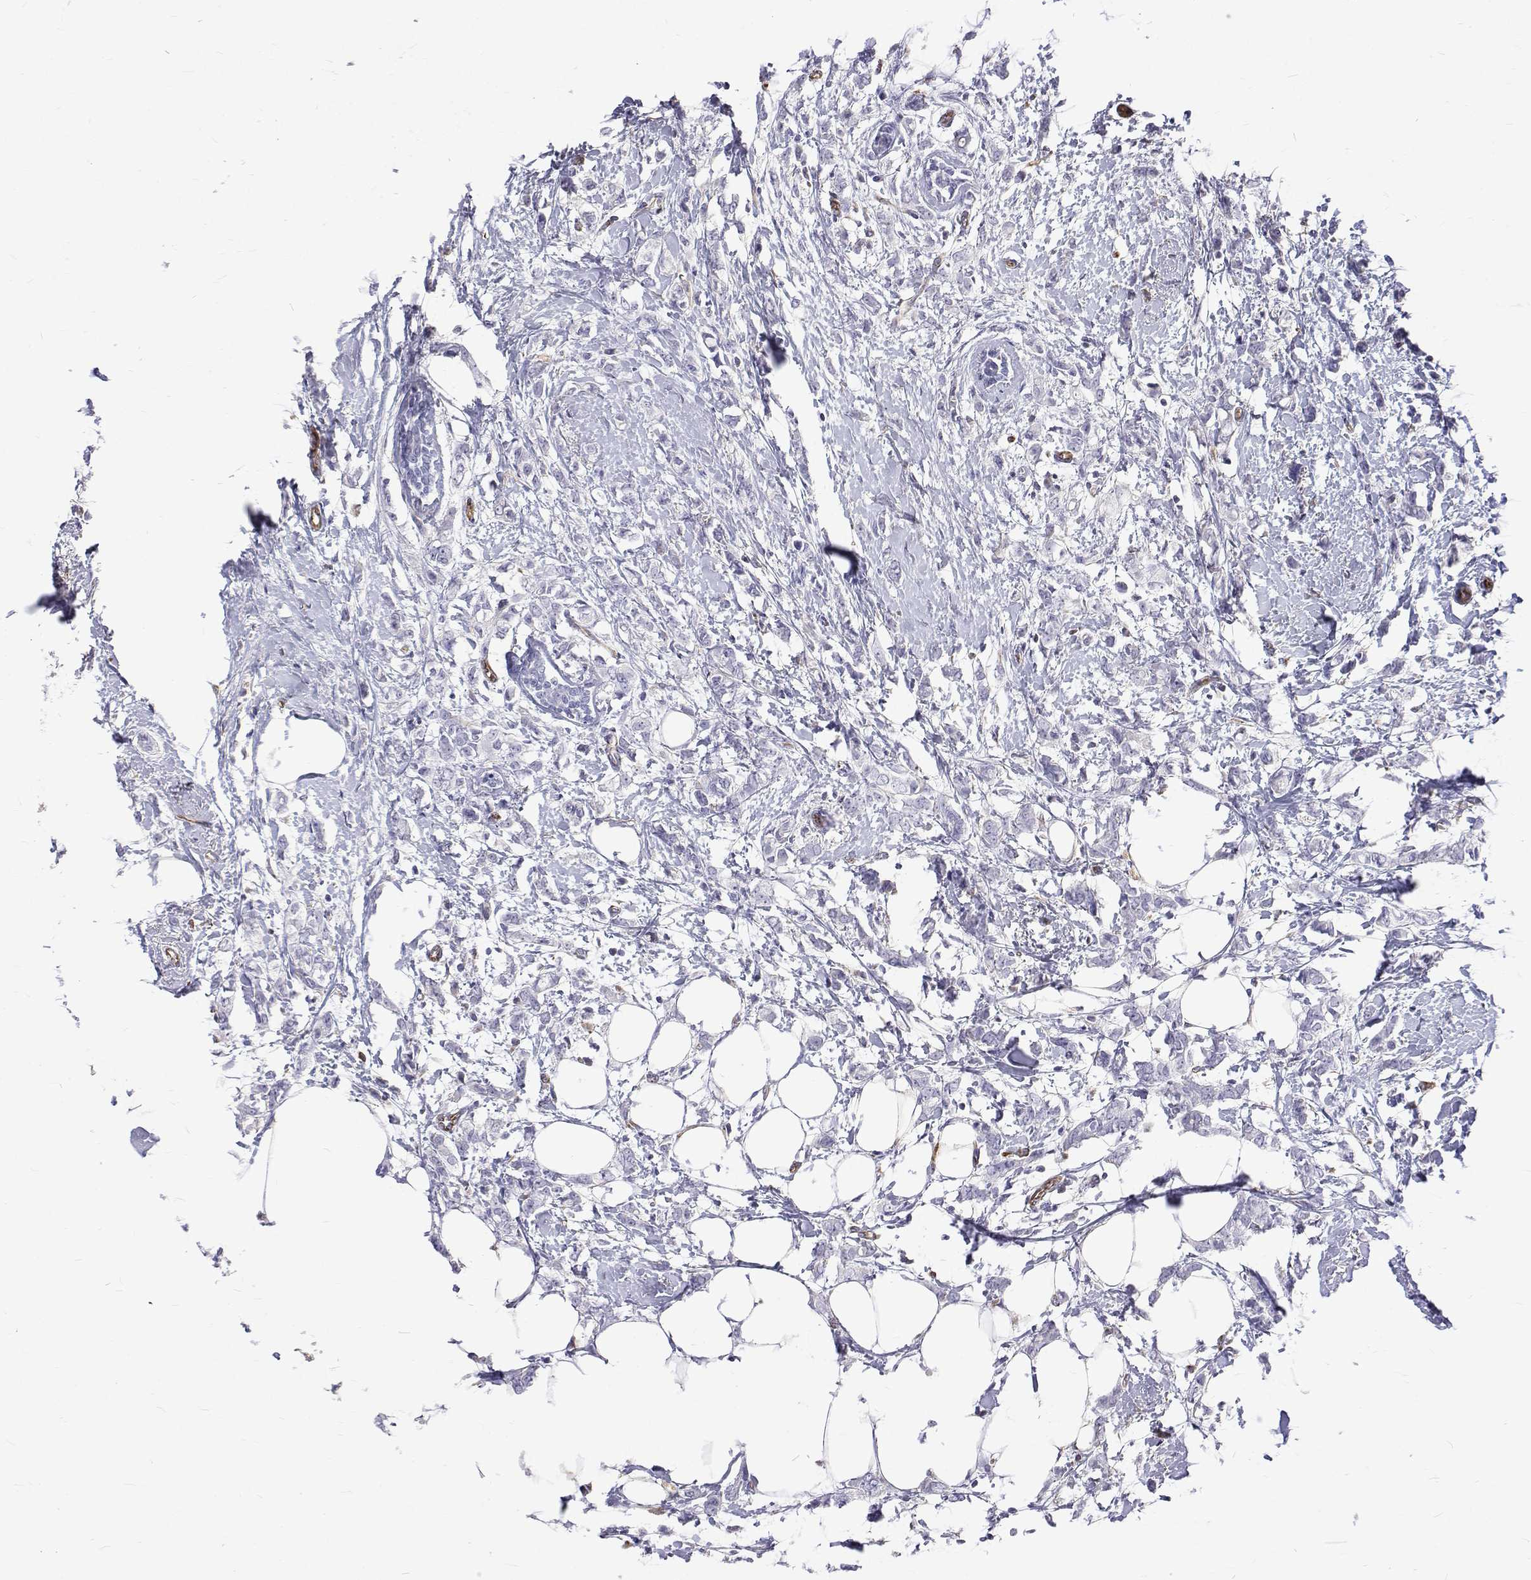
{"staining": {"intensity": "negative", "quantity": "none", "location": "none"}, "tissue": "breast cancer", "cell_type": "Tumor cells", "image_type": "cancer", "snomed": [{"axis": "morphology", "description": "Duct carcinoma"}, {"axis": "topography", "description": "Breast"}], "caption": "Photomicrograph shows no significant protein expression in tumor cells of breast cancer.", "gene": "OPRPN", "patient": {"sex": "female", "age": 40}}